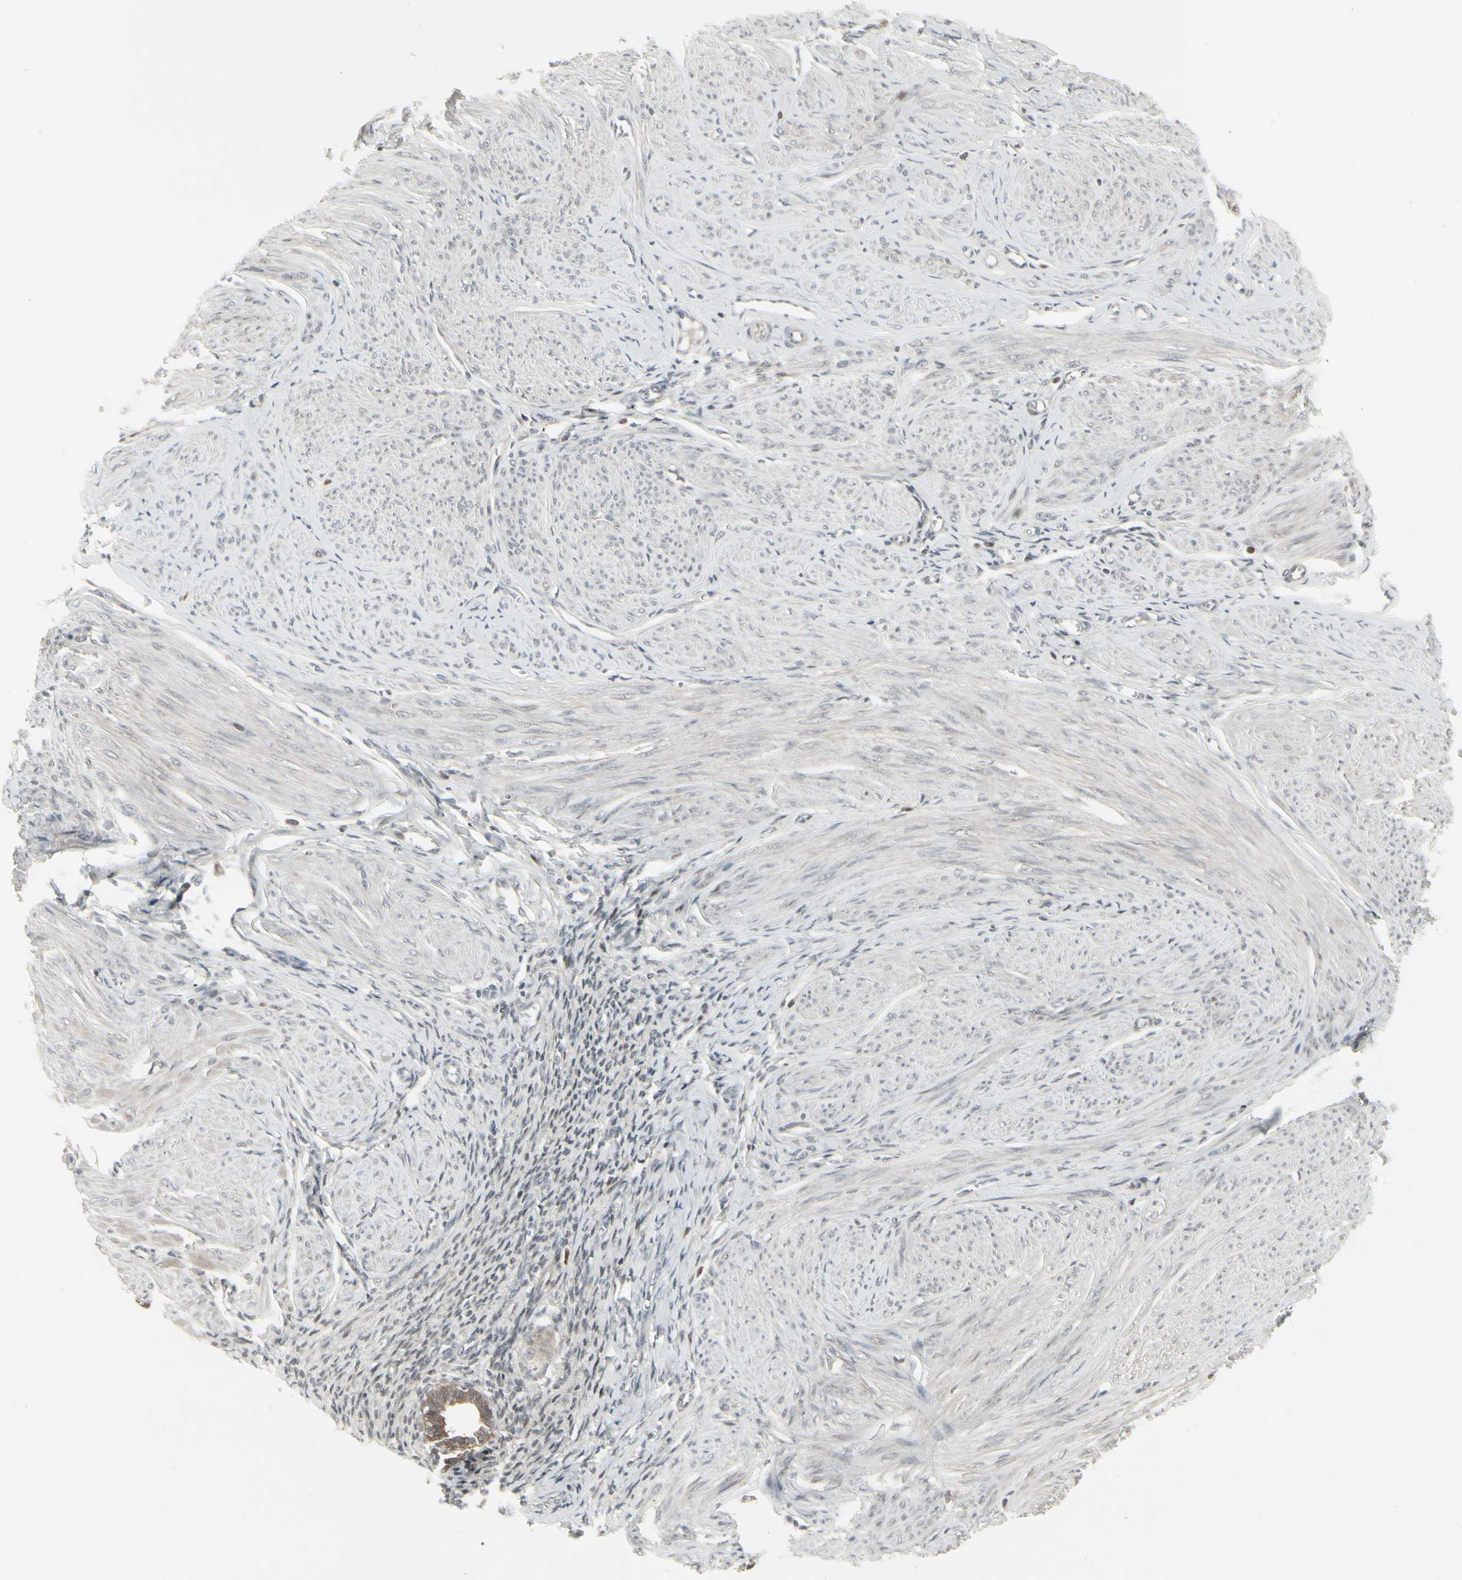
{"staining": {"intensity": "weak", "quantity": "<25%", "location": "cytoplasmic/membranous"}, "tissue": "smooth muscle", "cell_type": "Smooth muscle cells", "image_type": "normal", "snomed": [{"axis": "morphology", "description": "Normal tissue, NOS"}, {"axis": "topography", "description": "Uterus"}], "caption": "DAB immunohistochemical staining of unremarkable smooth muscle exhibits no significant staining in smooth muscle cells.", "gene": "IGFBP6", "patient": {"sex": "female", "age": 45}}